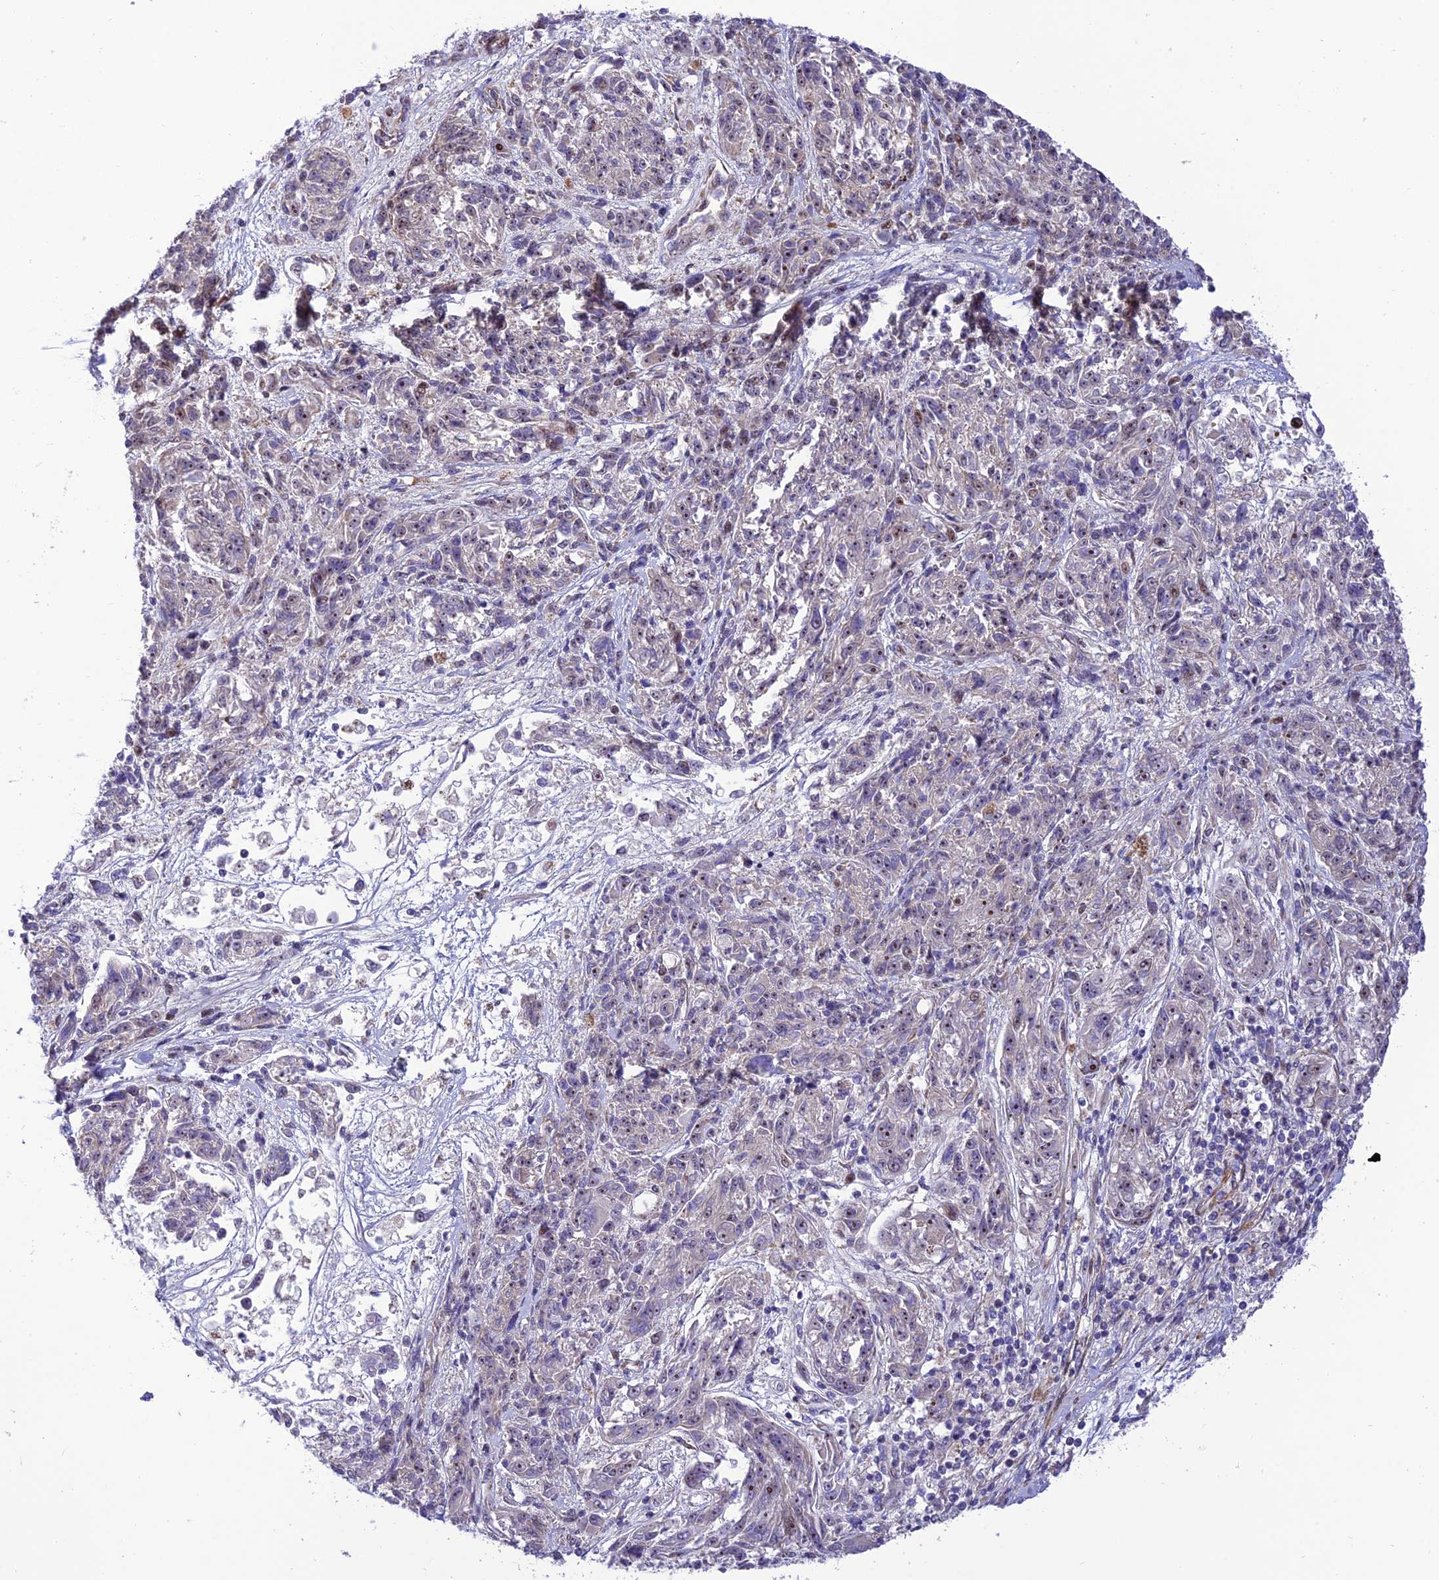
{"staining": {"intensity": "negative", "quantity": "none", "location": "none"}, "tissue": "melanoma", "cell_type": "Tumor cells", "image_type": "cancer", "snomed": [{"axis": "morphology", "description": "Malignant melanoma, NOS"}, {"axis": "topography", "description": "Skin"}], "caption": "A high-resolution histopathology image shows immunohistochemistry staining of malignant melanoma, which displays no significant staining in tumor cells. Nuclei are stained in blue.", "gene": "KBTBD7", "patient": {"sex": "male", "age": 53}}